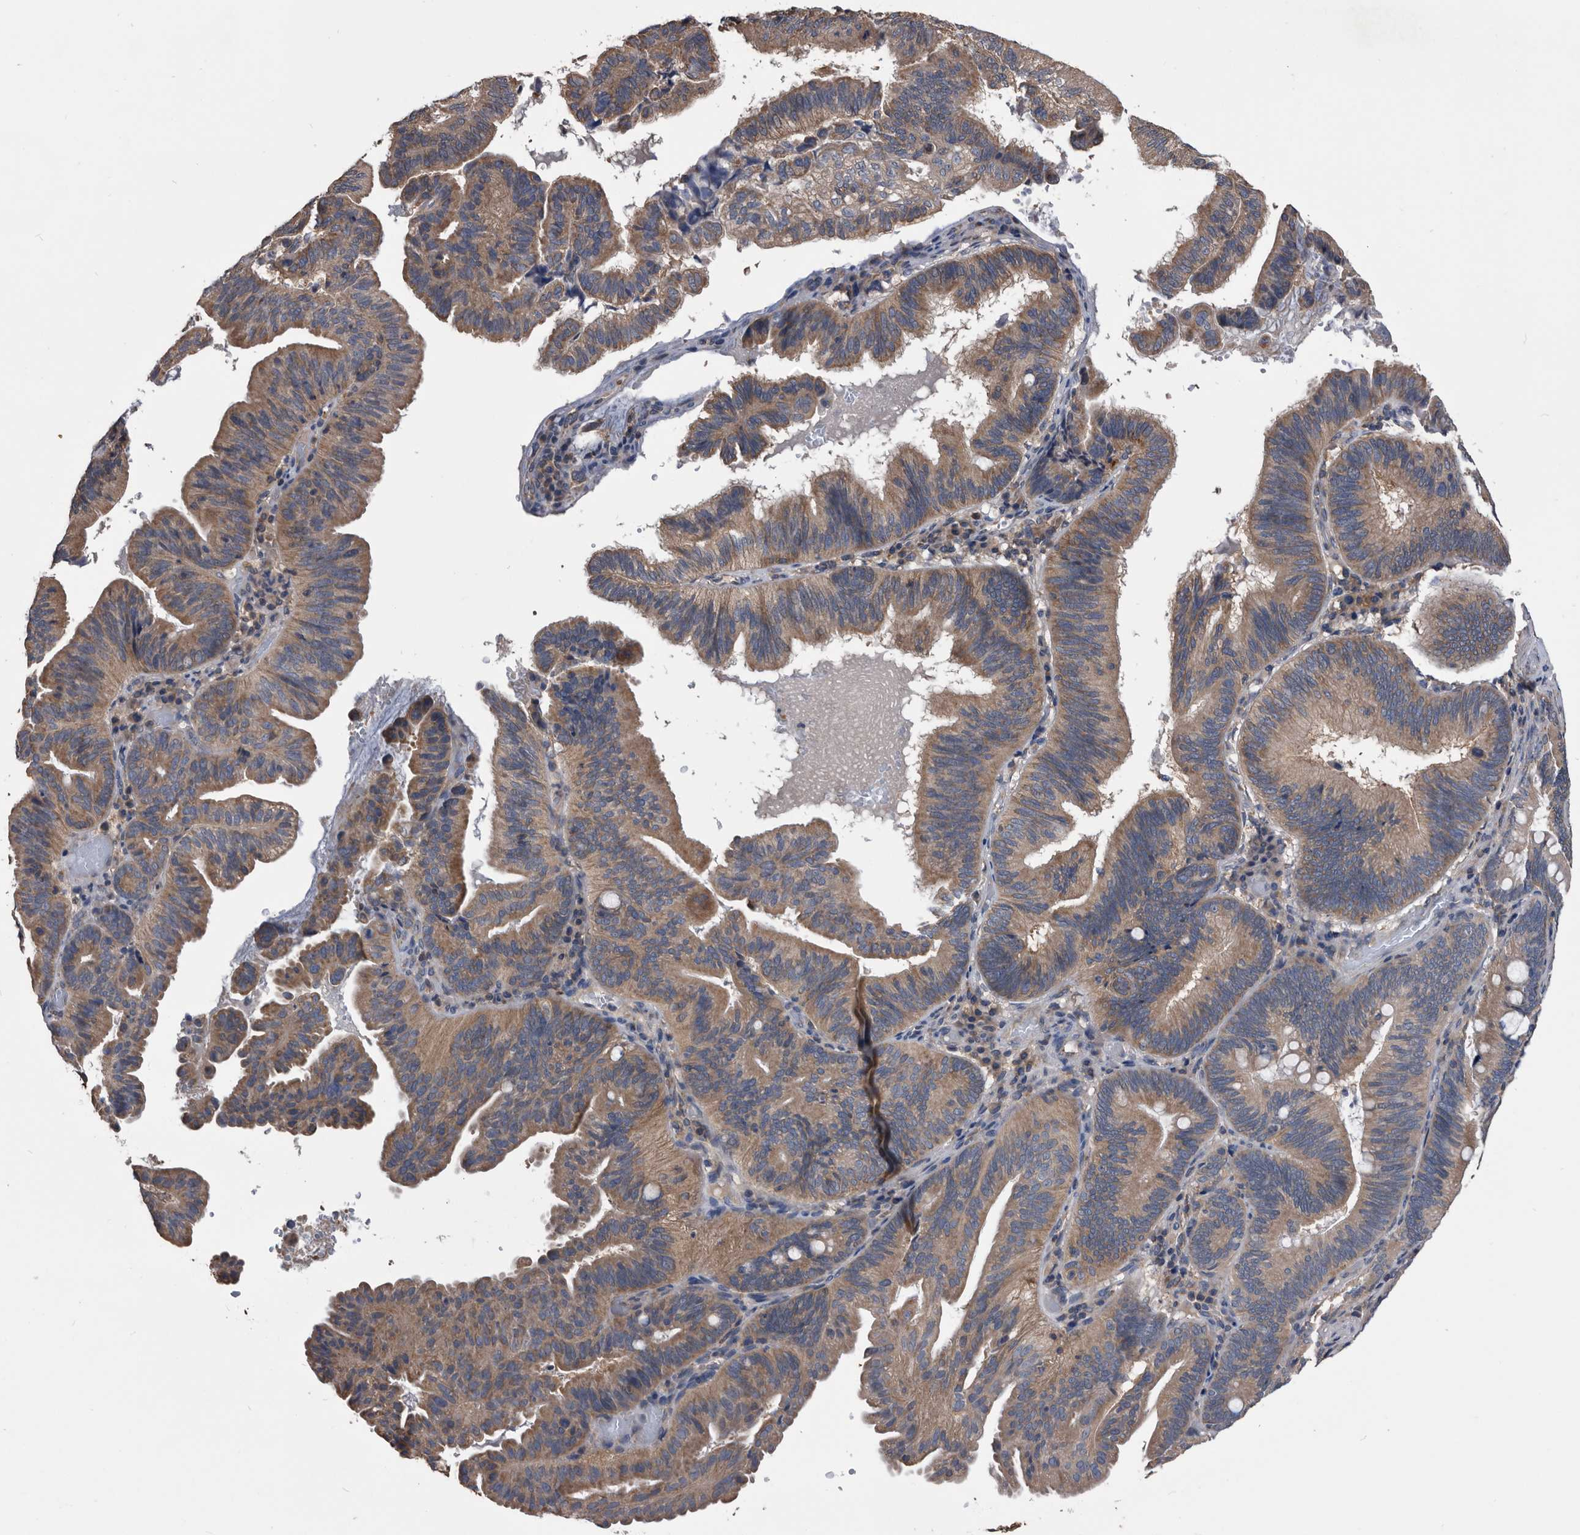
{"staining": {"intensity": "moderate", "quantity": "25%-75%", "location": "cytoplasmic/membranous"}, "tissue": "pancreatic cancer", "cell_type": "Tumor cells", "image_type": "cancer", "snomed": [{"axis": "morphology", "description": "Adenocarcinoma, NOS"}, {"axis": "topography", "description": "Pancreas"}], "caption": "A medium amount of moderate cytoplasmic/membranous expression is appreciated in about 25%-75% of tumor cells in pancreatic cancer tissue.", "gene": "NRBP1", "patient": {"sex": "male", "age": 82}}